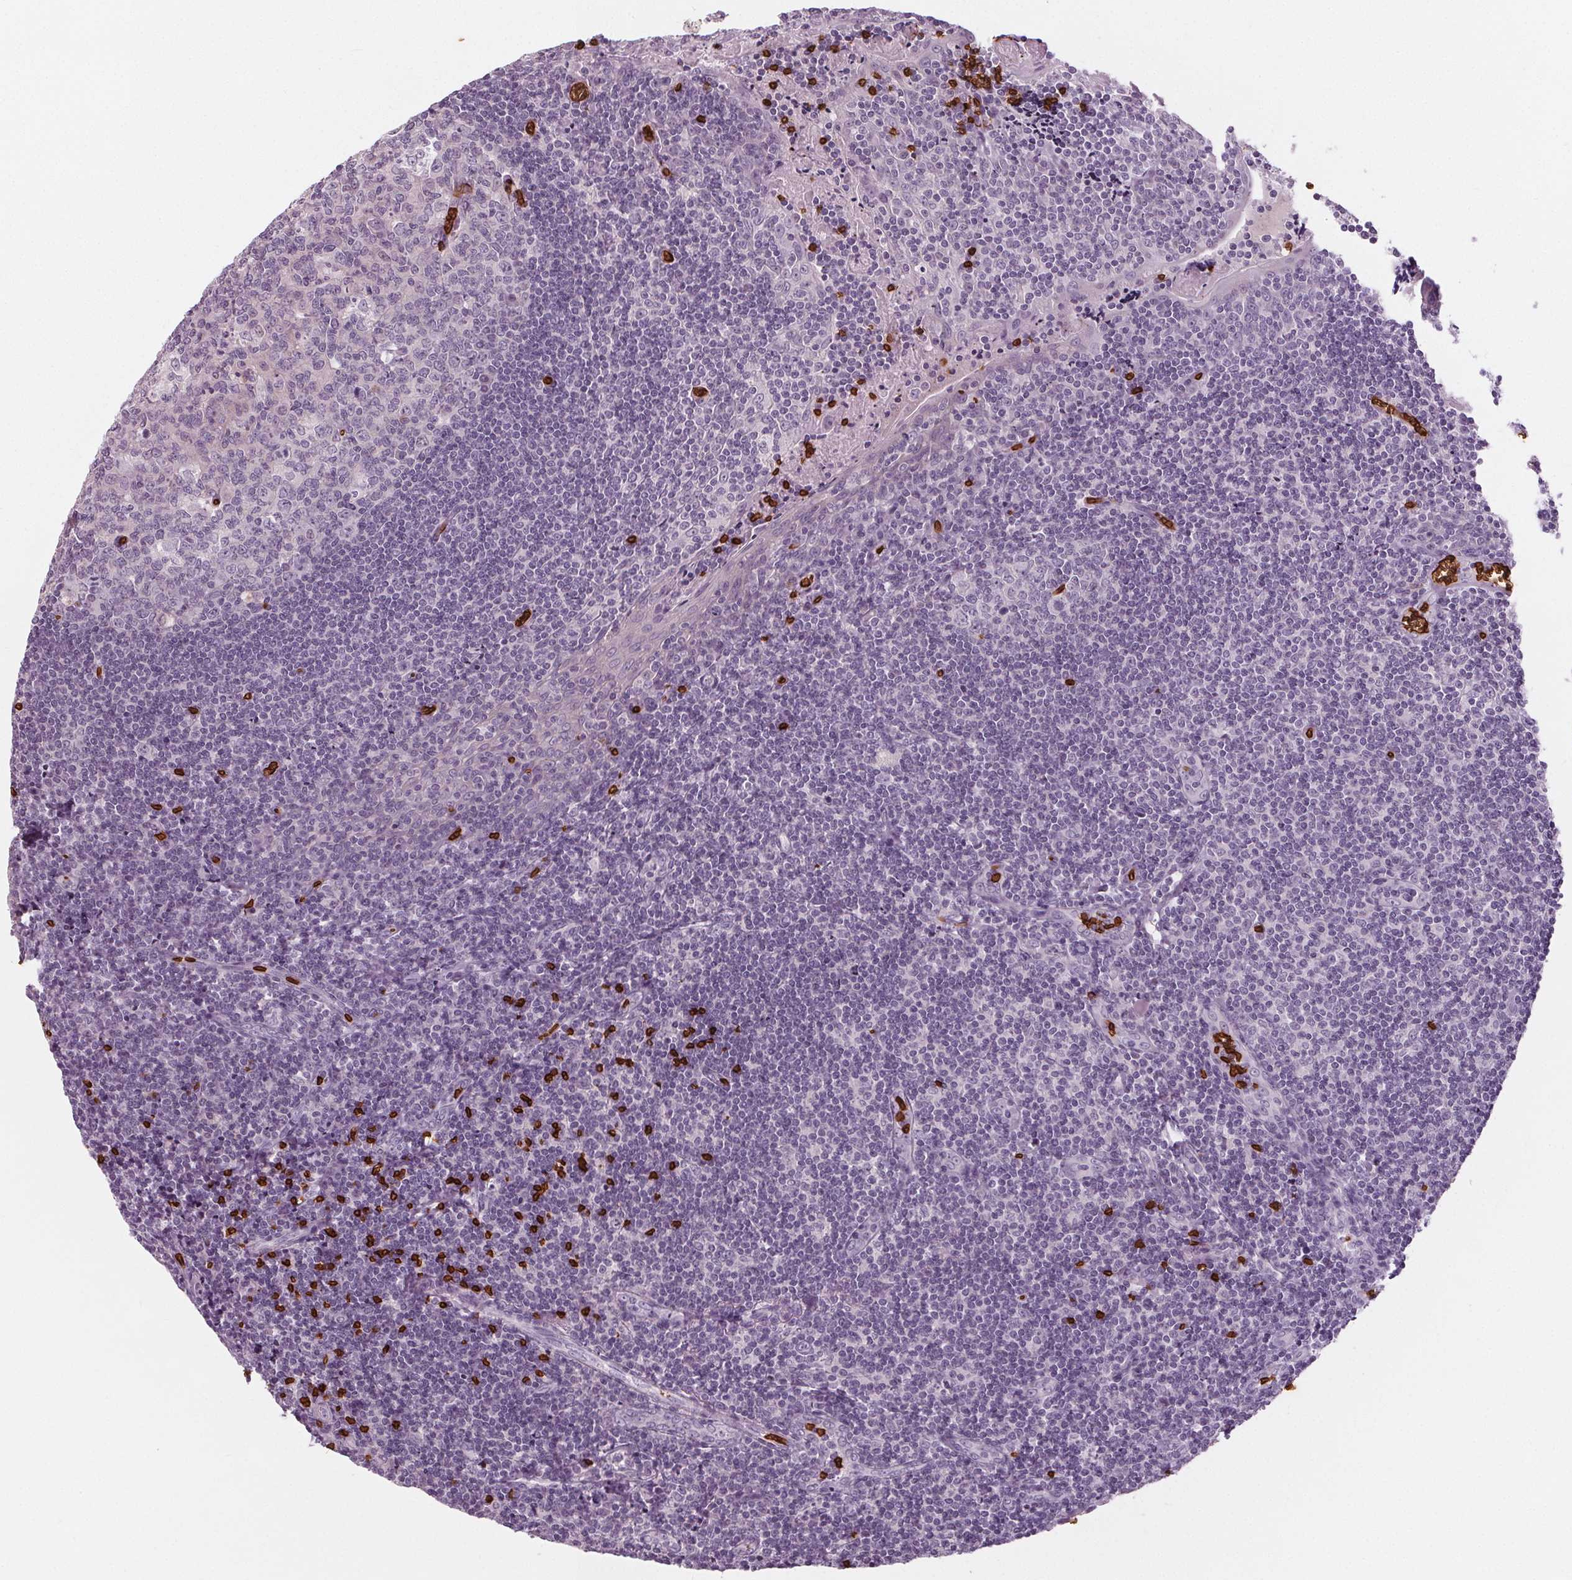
{"staining": {"intensity": "negative", "quantity": "none", "location": "none"}, "tissue": "tonsil", "cell_type": "Germinal center cells", "image_type": "normal", "snomed": [{"axis": "morphology", "description": "Normal tissue, NOS"}, {"axis": "morphology", "description": "Inflammation, NOS"}, {"axis": "topography", "description": "Tonsil"}], "caption": "An immunohistochemistry photomicrograph of normal tonsil is shown. There is no staining in germinal center cells of tonsil. (Stains: DAB immunohistochemistry with hematoxylin counter stain, Microscopy: brightfield microscopy at high magnification).", "gene": "SLC4A1", "patient": {"sex": "female", "age": 31}}